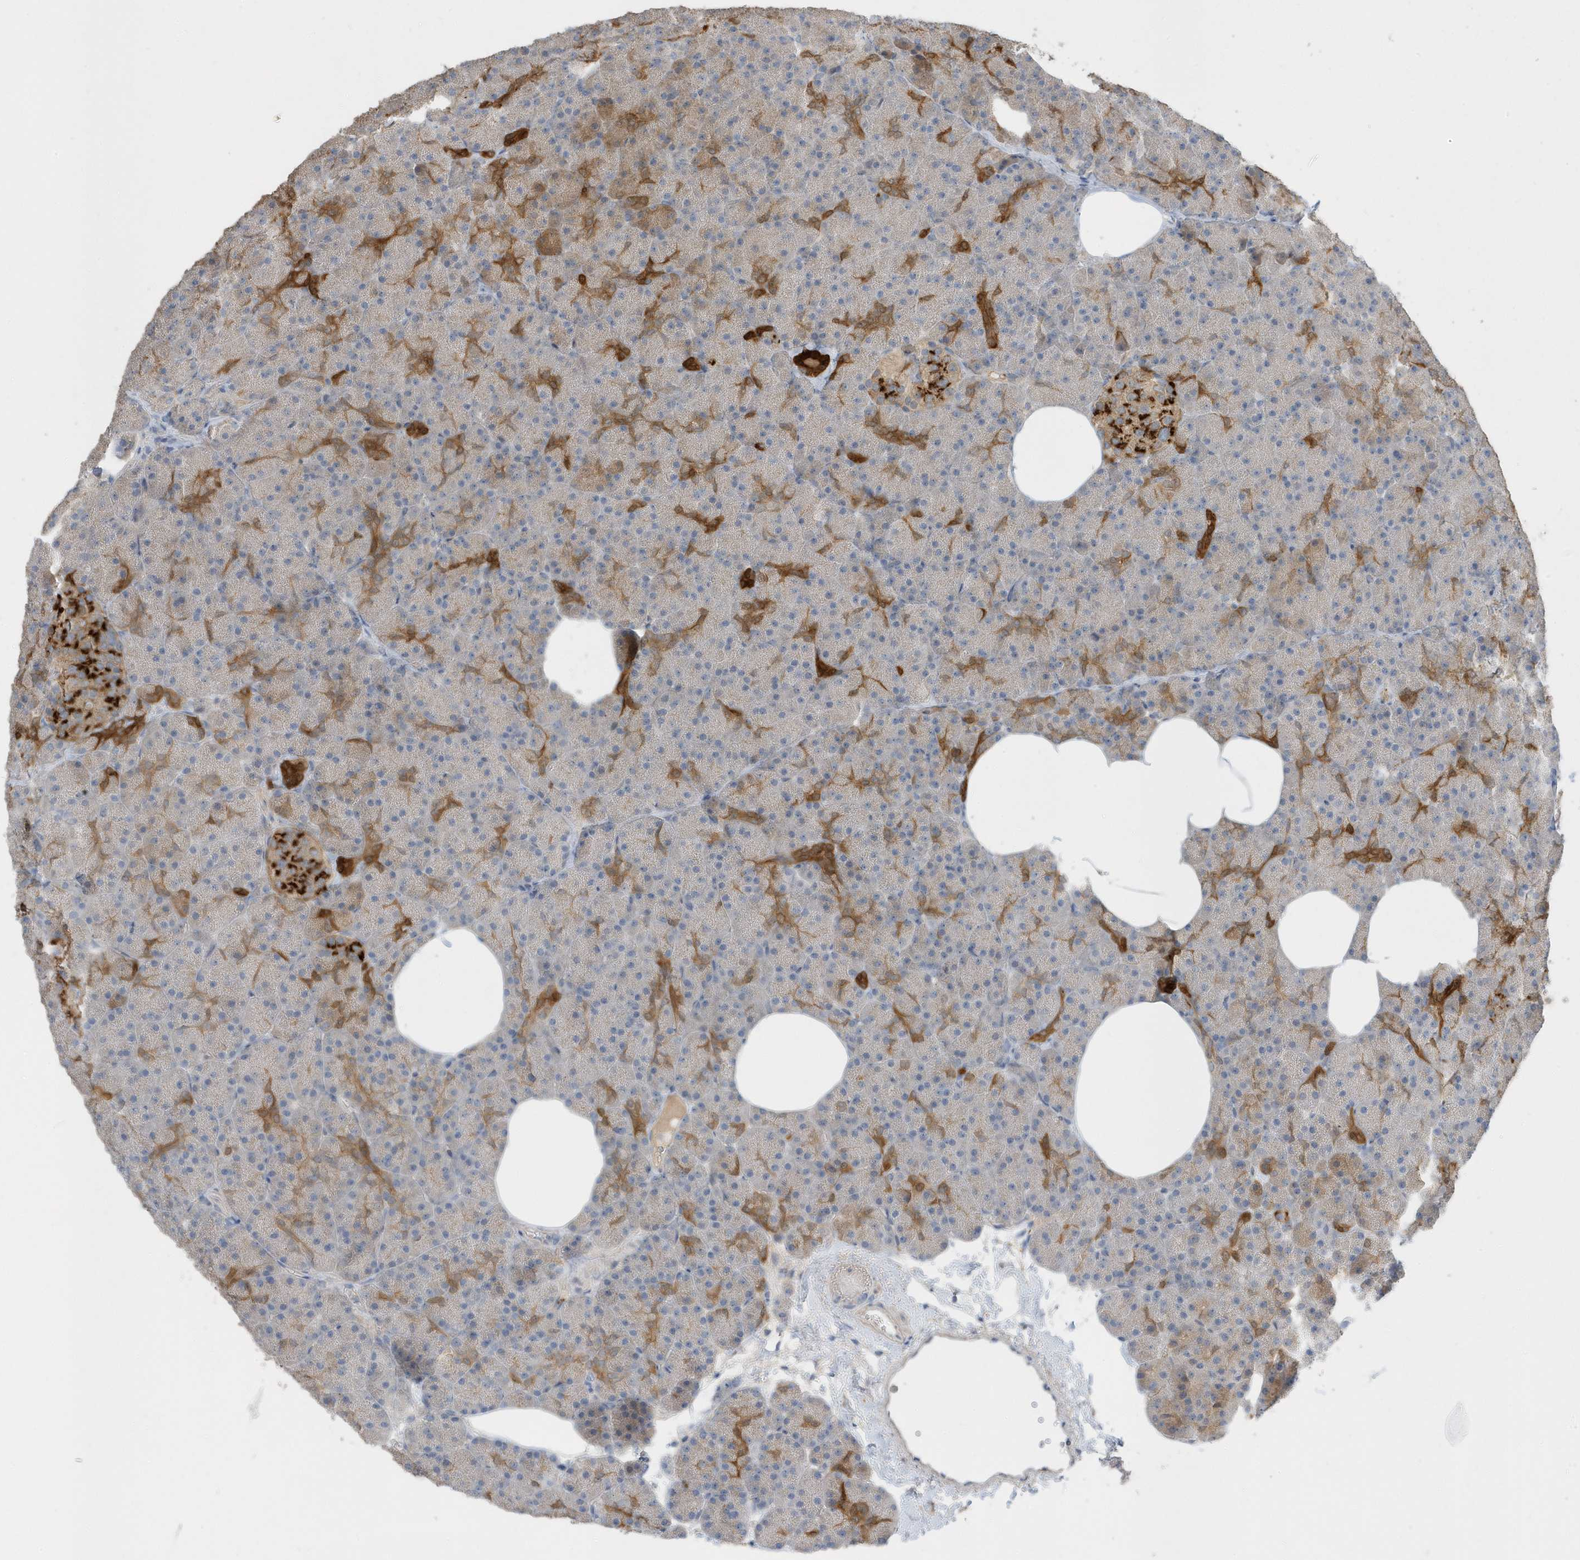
{"staining": {"intensity": "strong", "quantity": "<25%", "location": "cytoplasmic/membranous,nuclear"}, "tissue": "pancreas", "cell_type": "Exocrine glandular cells", "image_type": "normal", "snomed": [{"axis": "morphology", "description": "Normal tissue, NOS"}, {"axis": "morphology", "description": "Carcinoid, malignant, NOS"}, {"axis": "topography", "description": "Pancreas"}], "caption": "IHC micrograph of unremarkable pancreas: human pancreas stained using IHC displays medium levels of strong protein expression localized specifically in the cytoplasmic/membranous,nuclear of exocrine glandular cells, appearing as a cytoplasmic/membranous,nuclear brown color.", "gene": "USP53", "patient": {"sex": "female", "age": 35}}